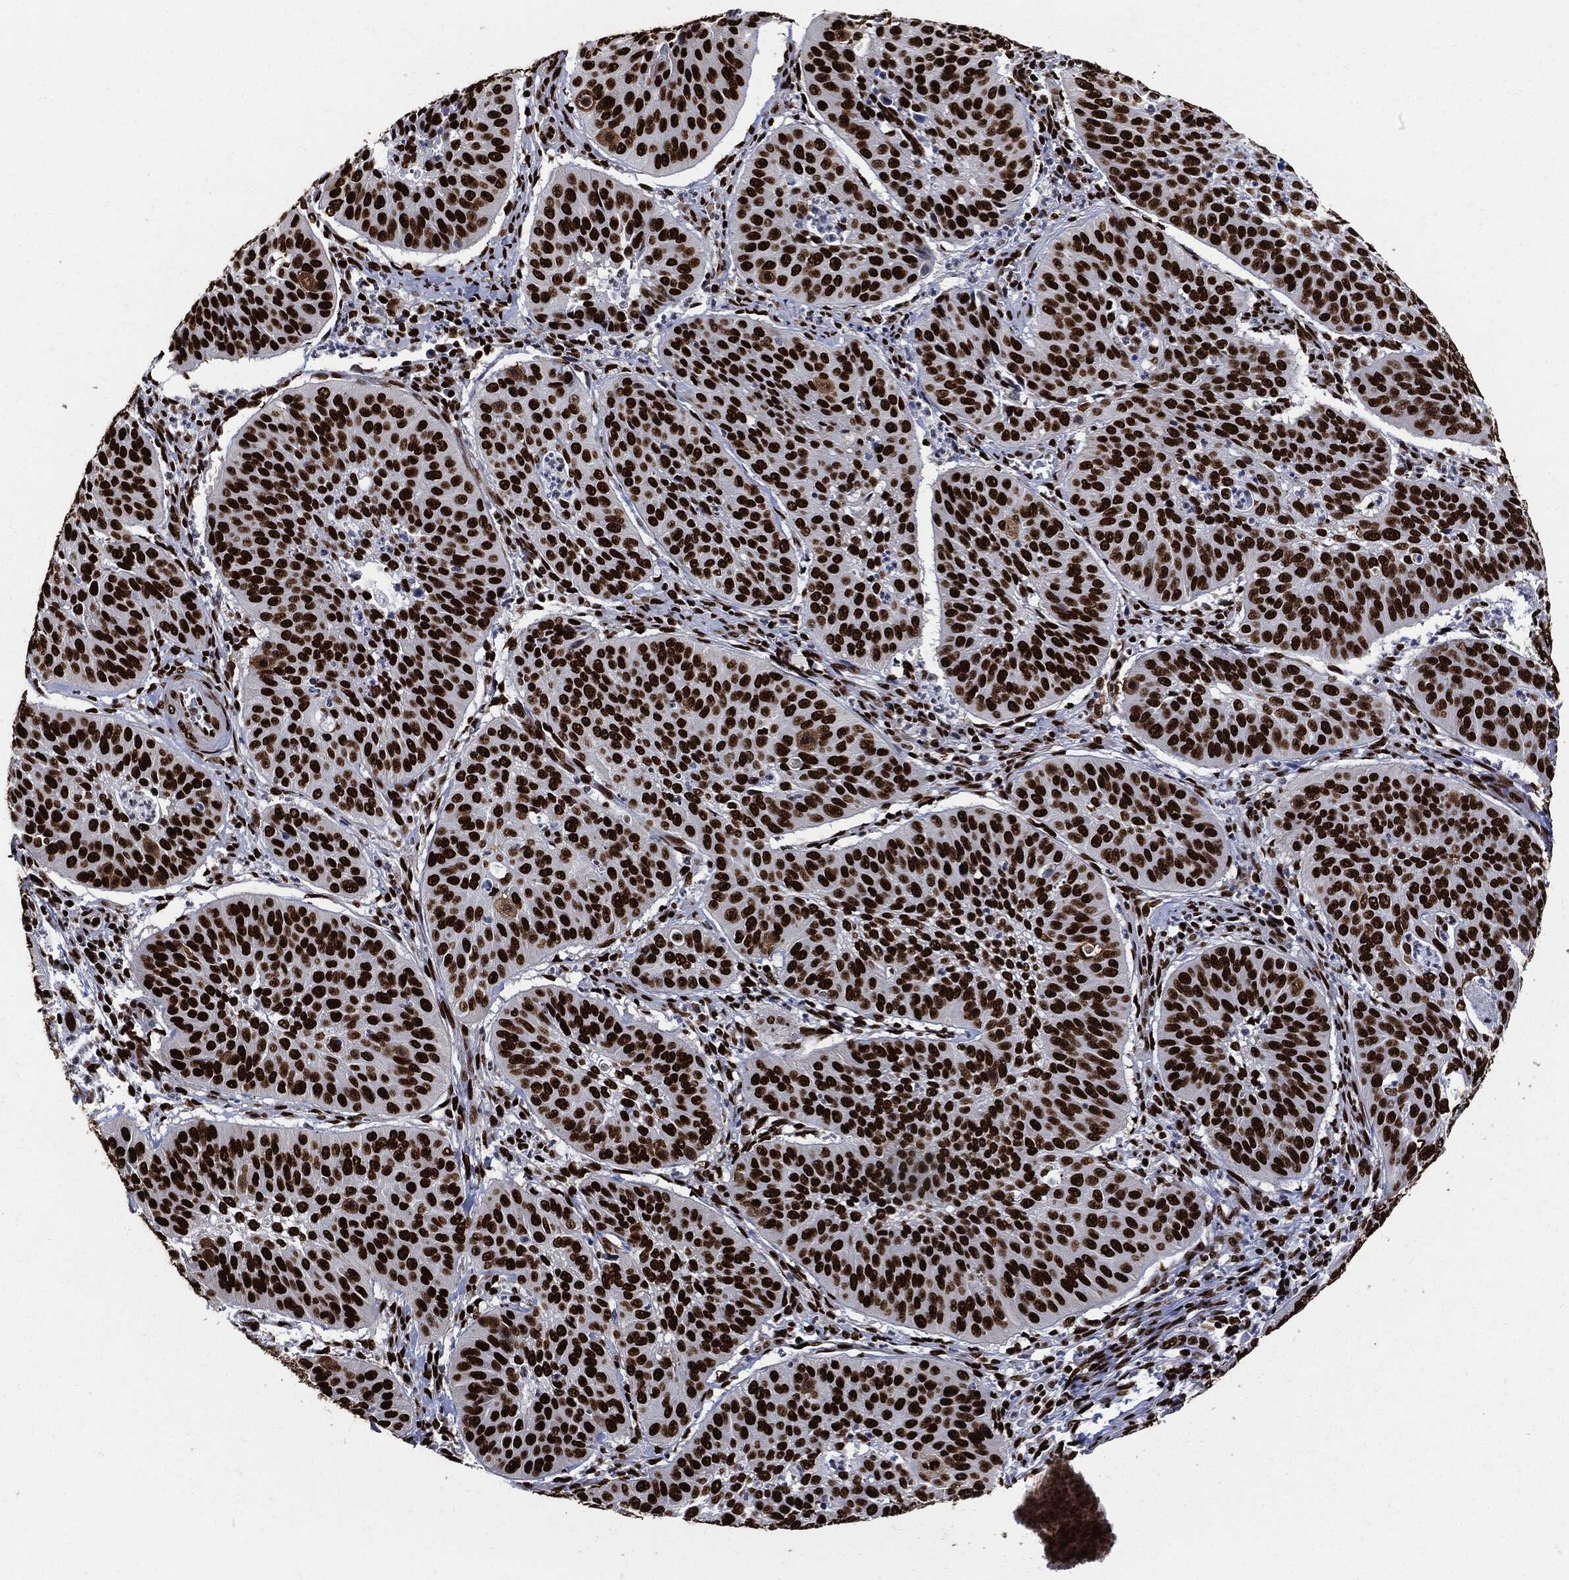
{"staining": {"intensity": "strong", "quantity": ">75%", "location": "nuclear"}, "tissue": "cervical cancer", "cell_type": "Tumor cells", "image_type": "cancer", "snomed": [{"axis": "morphology", "description": "Normal tissue, NOS"}, {"axis": "morphology", "description": "Squamous cell carcinoma, NOS"}, {"axis": "topography", "description": "Cervix"}], "caption": "Immunohistochemical staining of cervical cancer demonstrates high levels of strong nuclear protein expression in about >75% of tumor cells.", "gene": "RECQL", "patient": {"sex": "female", "age": 39}}